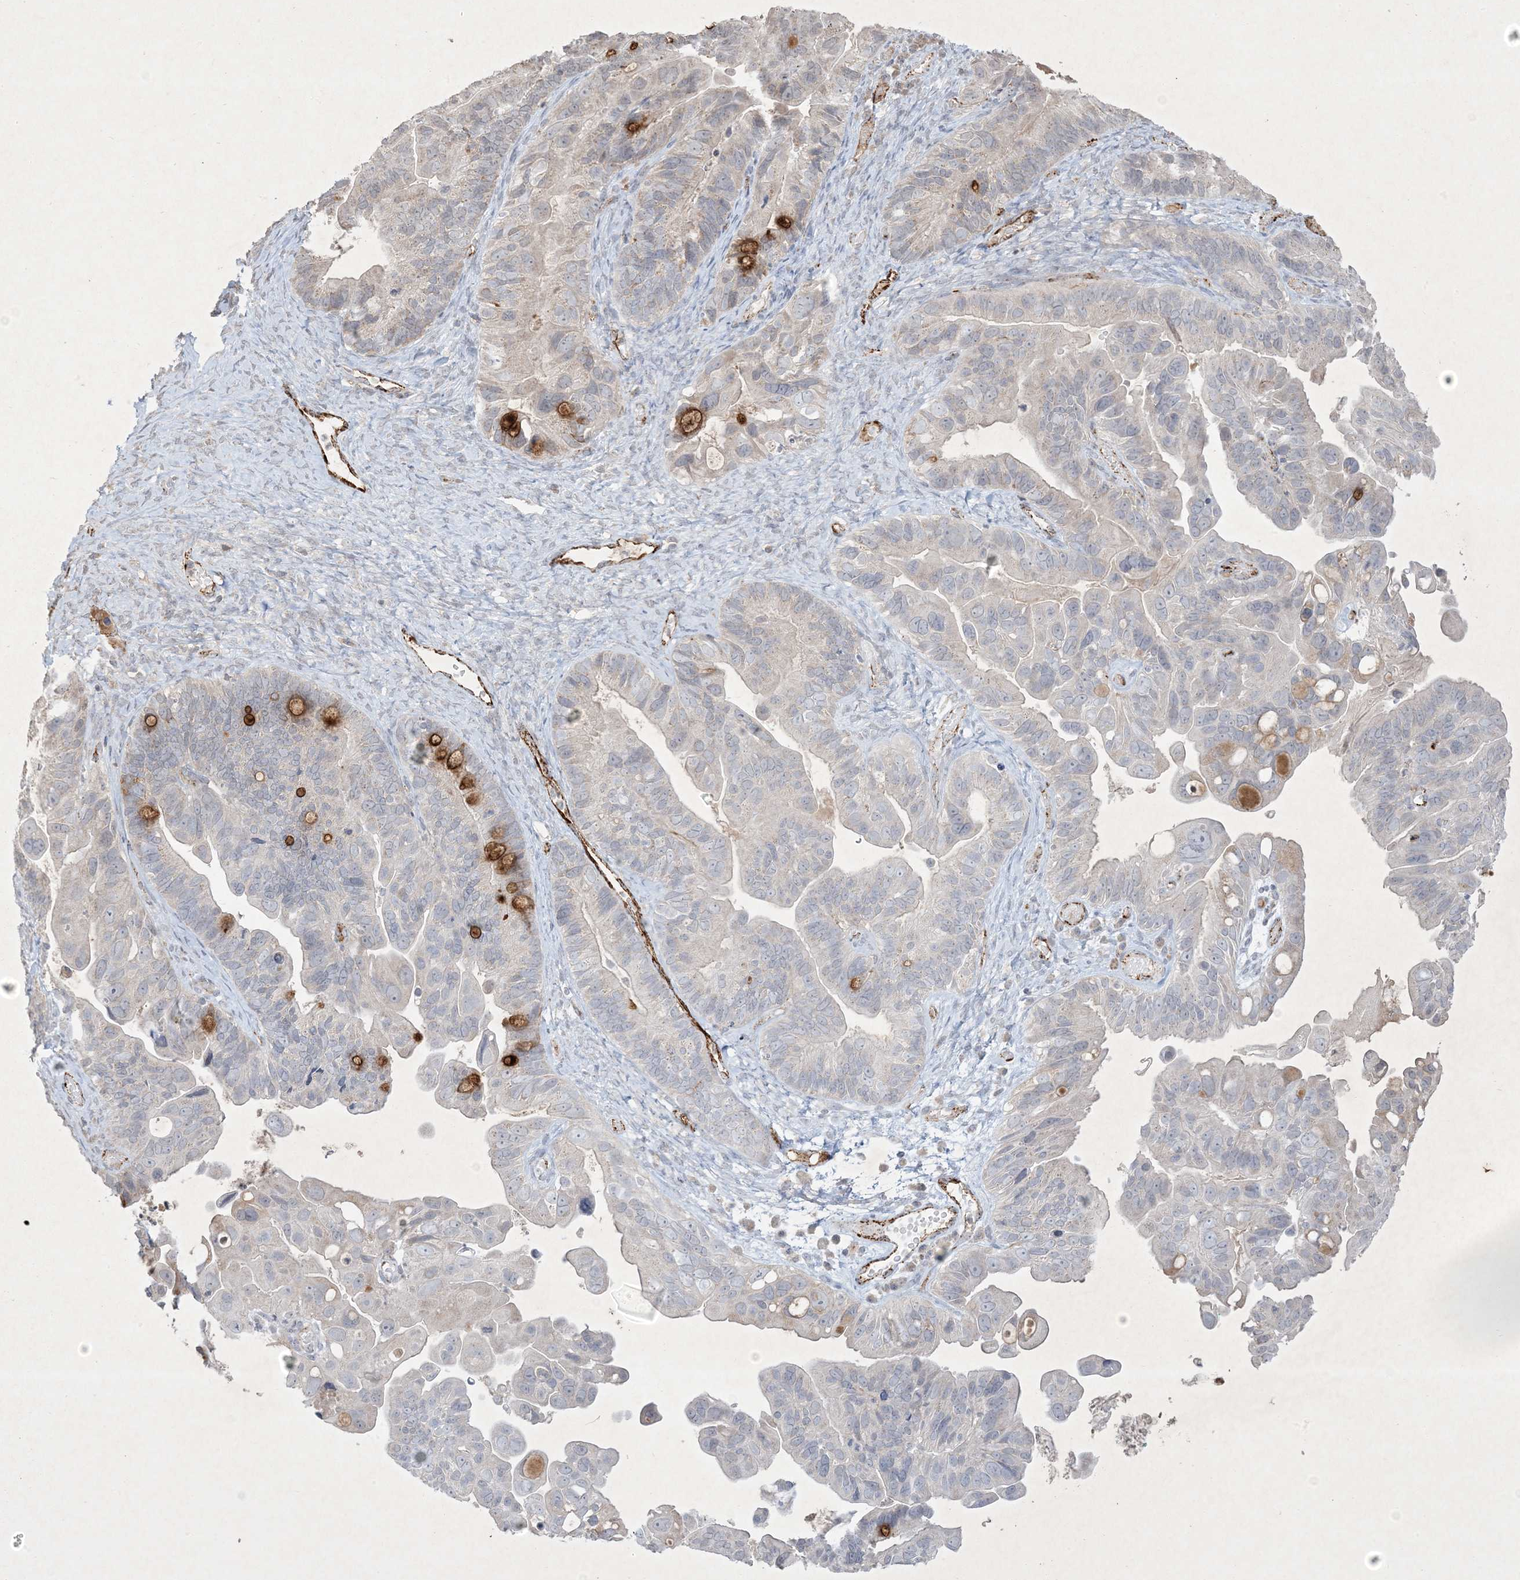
{"staining": {"intensity": "moderate", "quantity": "<25%", "location": "cytoplasmic/membranous"}, "tissue": "ovarian cancer", "cell_type": "Tumor cells", "image_type": "cancer", "snomed": [{"axis": "morphology", "description": "Cystadenocarcinoma, serous, NOS"}, {"axis": "topography", "description": "Ovary"}], "caption": "Moderate cytoplasmic/membranous protein expression is seen in about <25% of tumor cells in ovarian serous cystadenocarcinoma. Nuclei are stained in blue.", "gene": "PRSS36", "patient": {"sex": "female", "age": 56}}